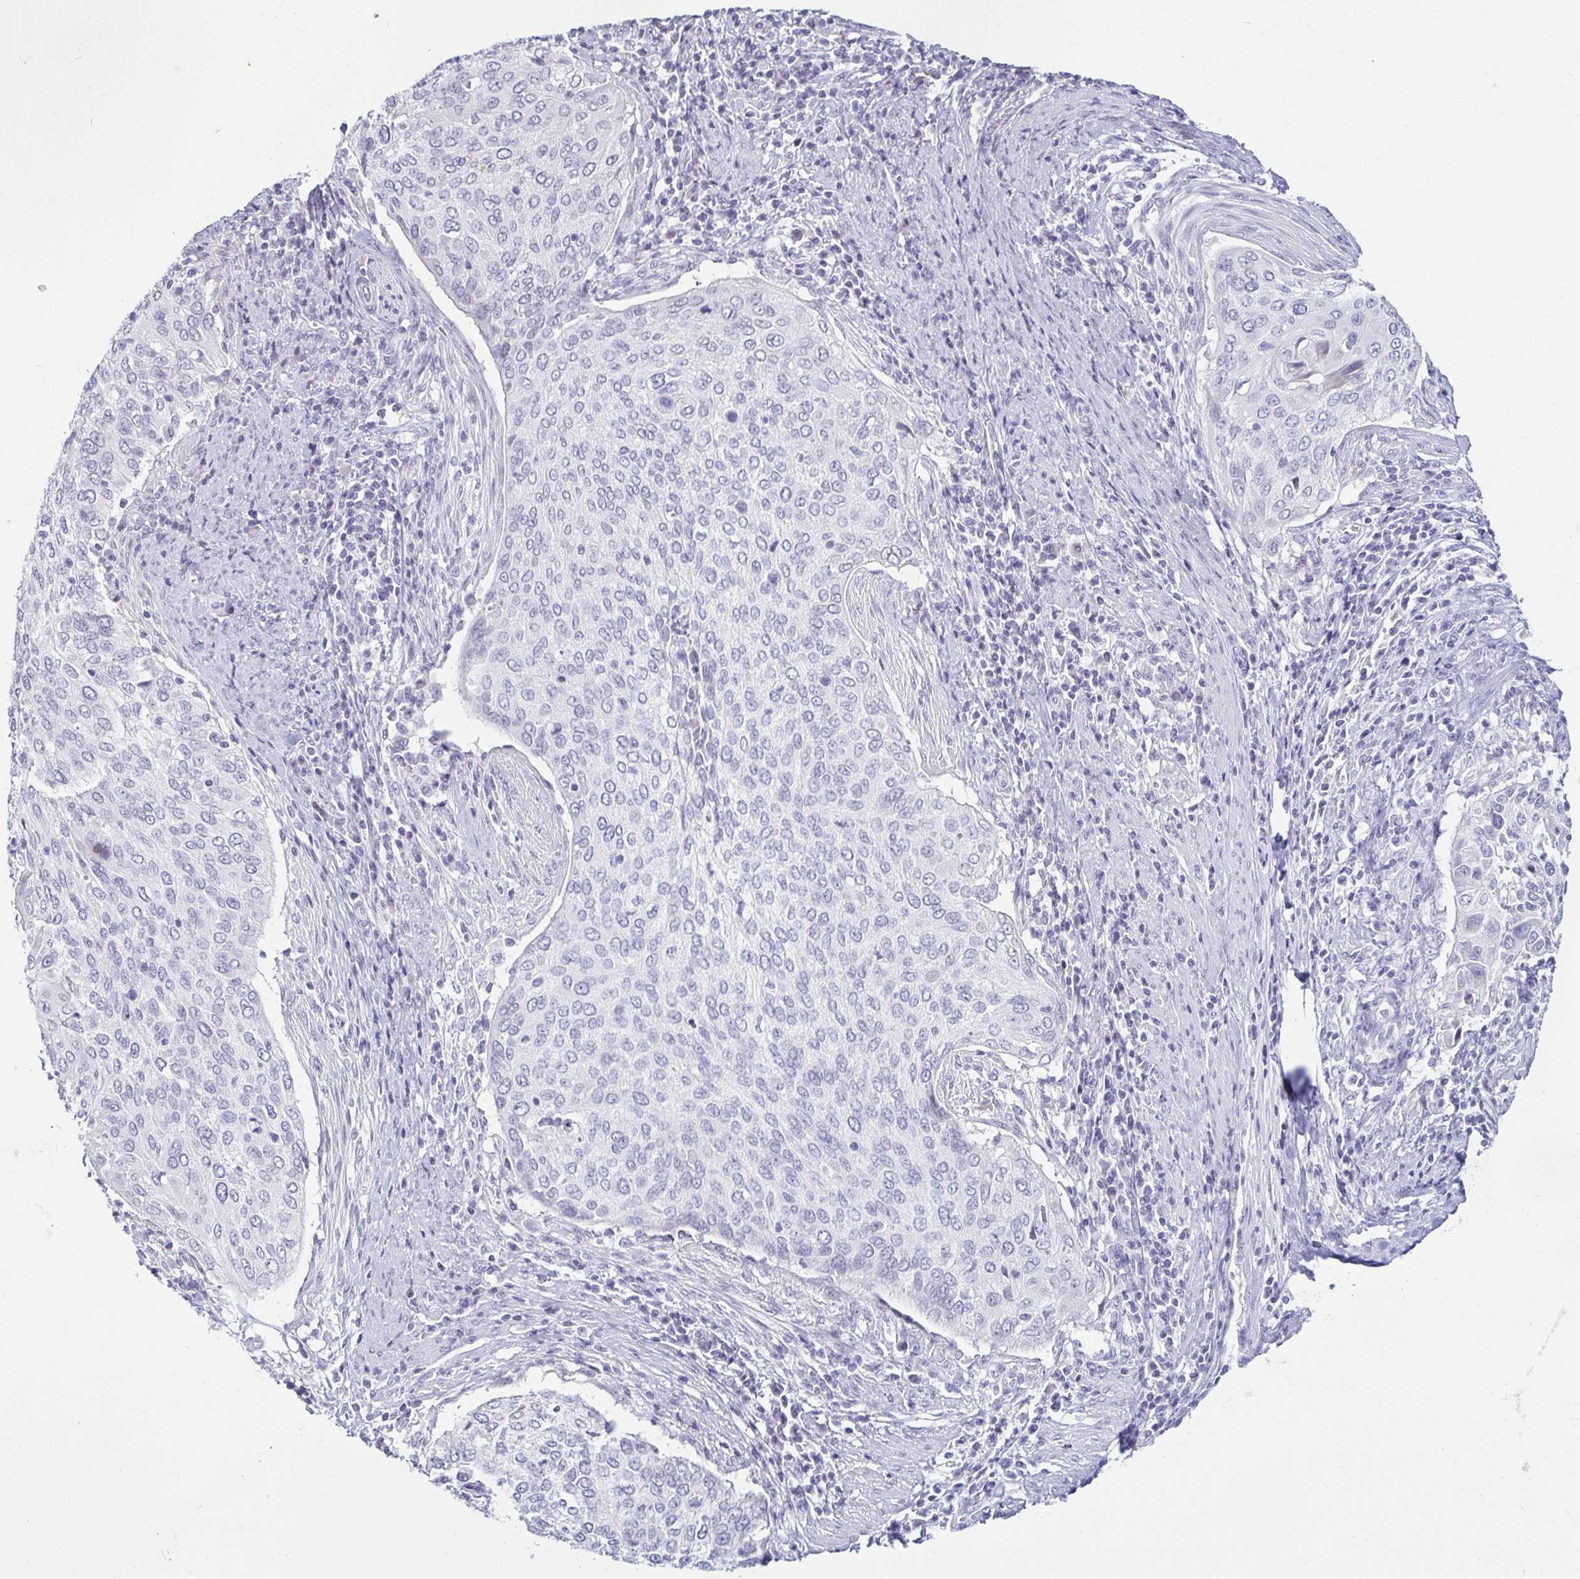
{"staining": {"intensity": "negative", "quantity": "none", "location": "none"}, "tissue": "cervical cancer", "cell_type": "Tumor cells", "image_type": "cancer", "snomed": [{"axis": "morphology", "description": "Squamous cell carcinoma, NOS"}, {"axis": "topography", "description": "Cervix"}], "caption": "A histopathology image of squamous cell carcinoma (cervical) stained for a protein exhibits no brown staining in tumor cells.", "gene": "CR2", "patient": {"sex": "female", "age": 38}}